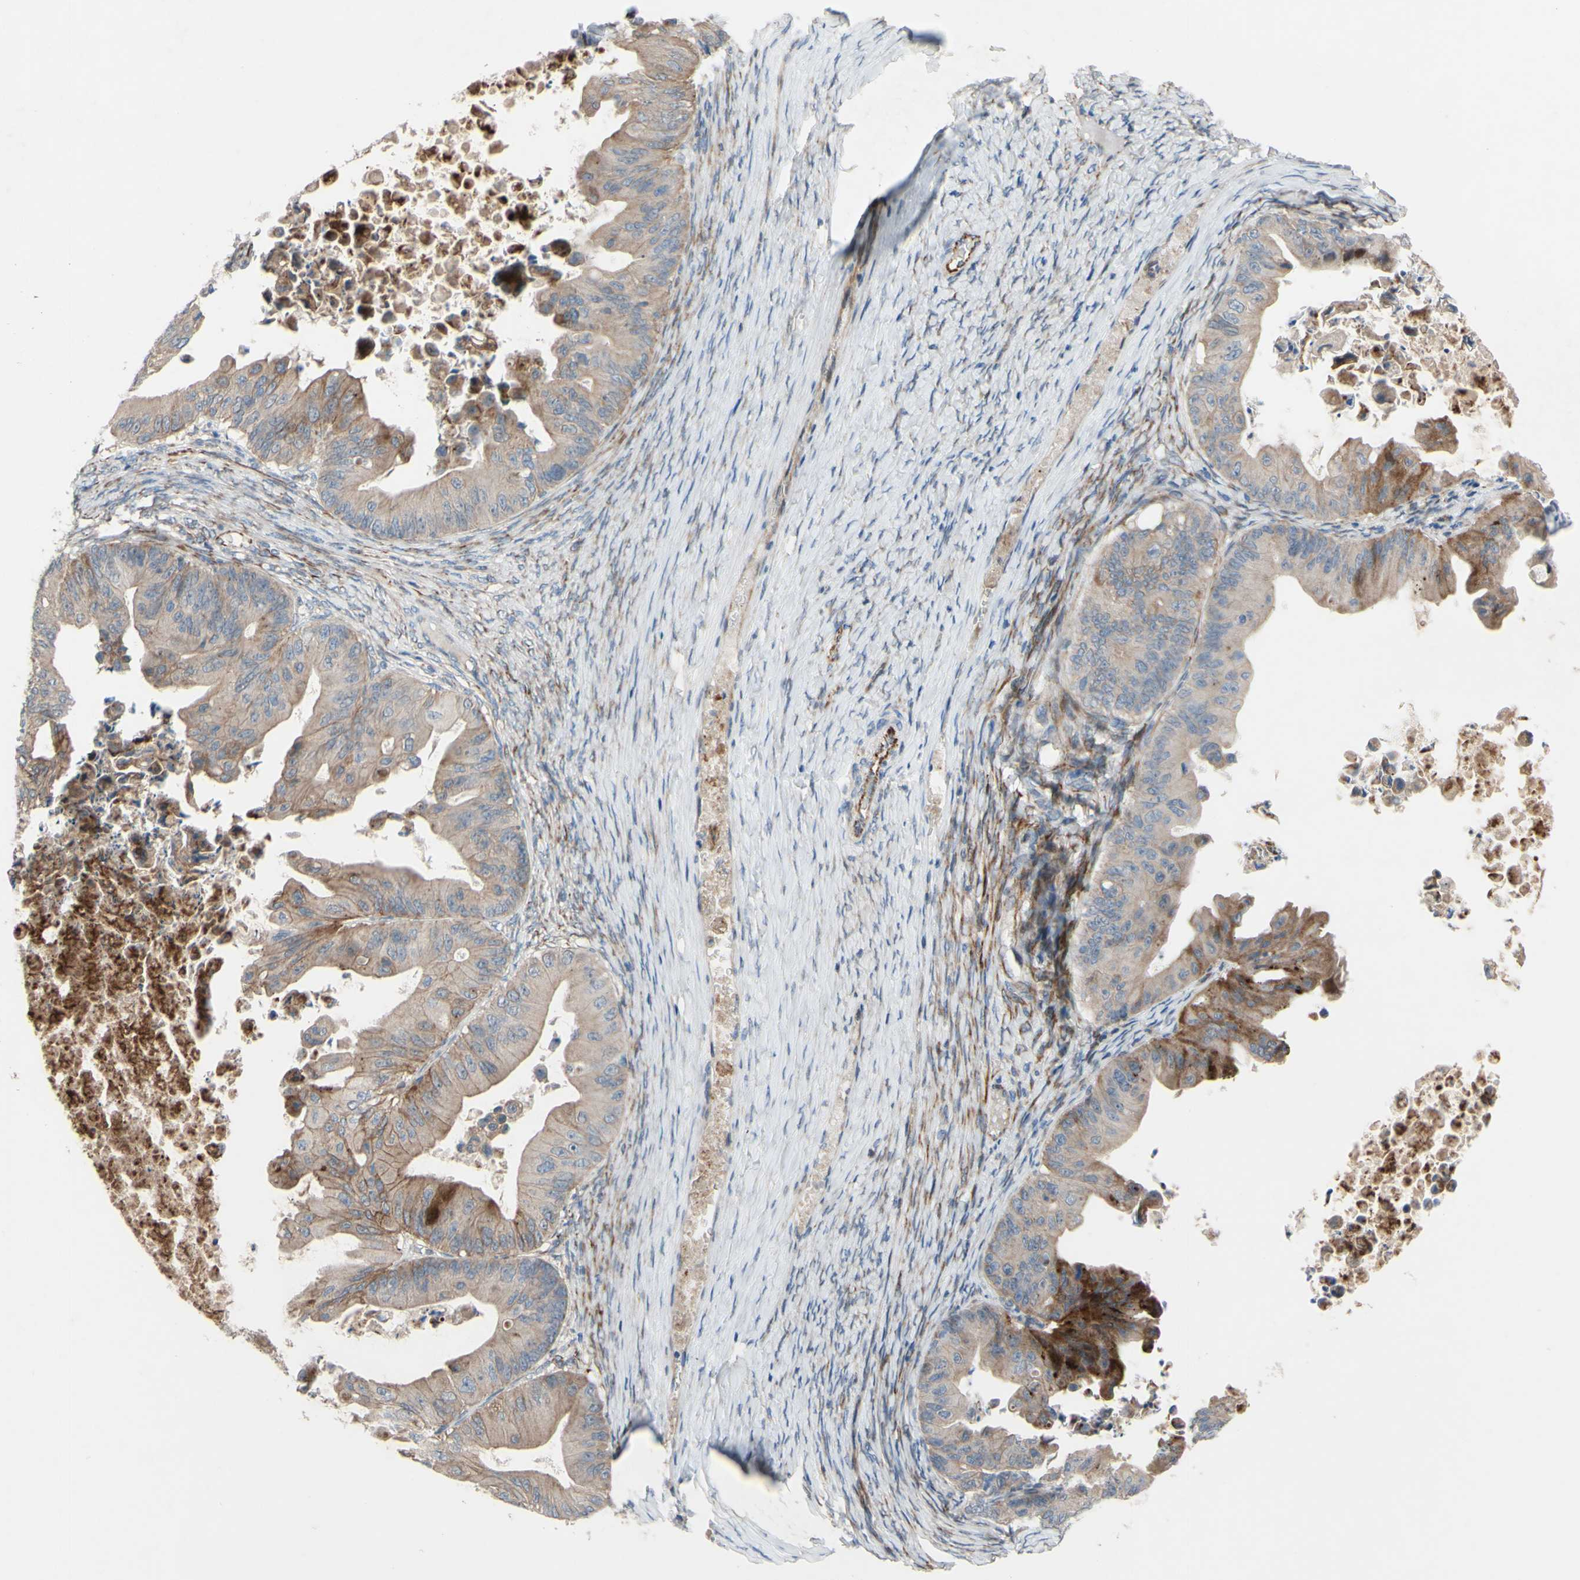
{"staining": {"intensity": "moderate", "quantity": ">75%", "location": "cytoplasmic/membranous"}, "tissue": "ovarian cancer", "cell_type": "Tumor cells", "image_type": "cancer", "snomed": [{"axis": "morphology", "description": "Cystadenocarcinoma, mucinous, NOS"}, {"axis": "topography", "description": "Ovary"}], "caption": "Ovarian mucinous cystadenocarcinoma was stained to show a protein in brown. There is medium levels of moderate cytoplasmic/membranous expression in approximately >75% of tumor cells.", "gene": "CDCP1", "patient": {"sex": "female", "age": 37}}